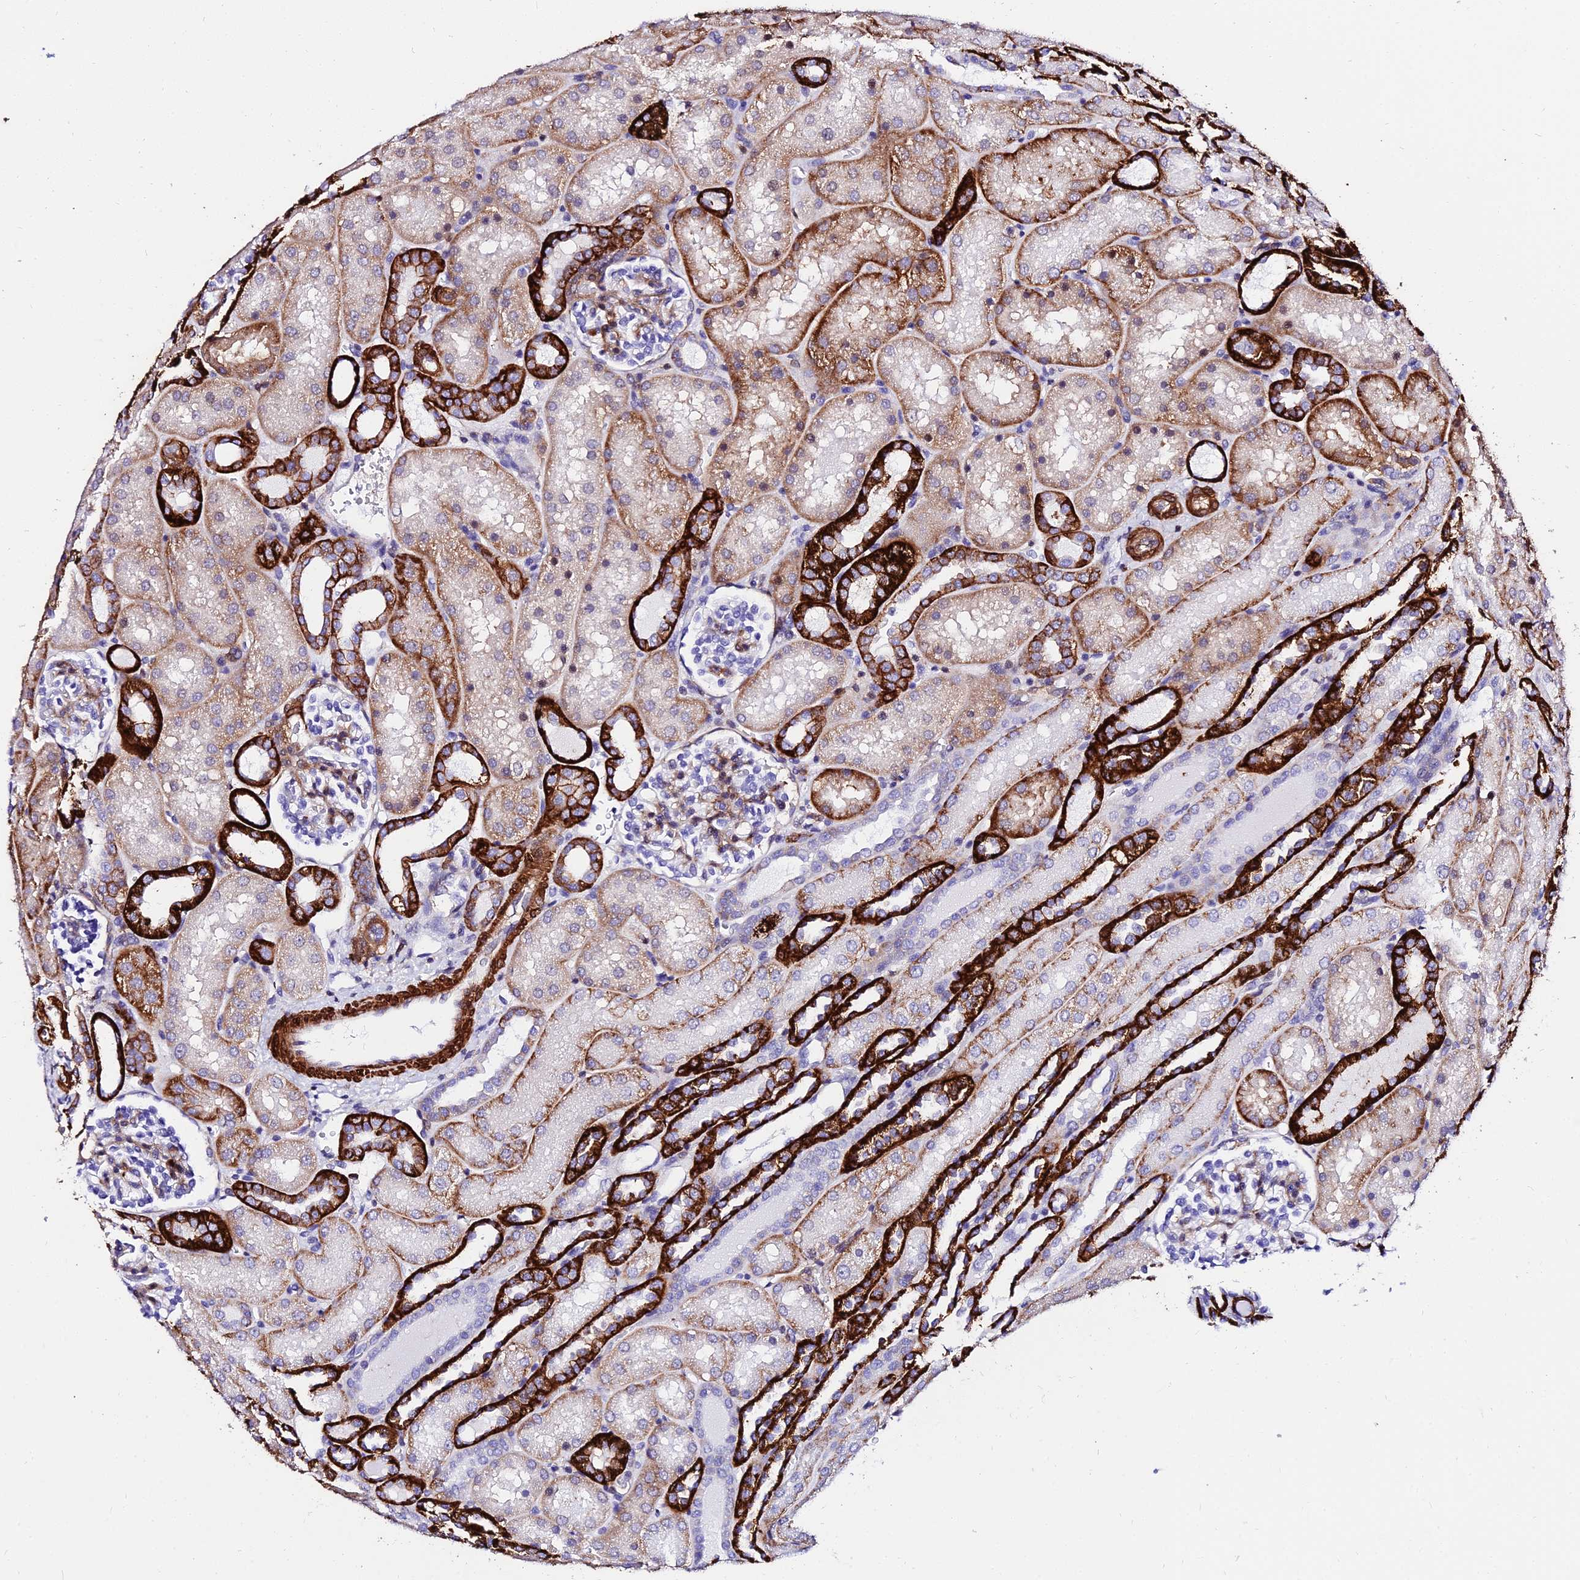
{"staining": {"intensity": "moderate", "quantity": "<25%", "location": "cytoplasmic/membranous,nuclear"}, "tissue": "kidney", "cell_type": "Cells in glomeruli", "image_type": "normal", "snomed": [{"axis": "morphology", "description": "Normal tissue, NOS"}, {"axis": "topography", "description": "Kidney"}], "caption": "A photomicrograph of kidney stained for a protein reveals moderate cytoplasmic/membranous,nuclear brown staining in cells in glomeruli.", "gene": "CSRP1", "patient": {"sex": "male", "age": 1}}